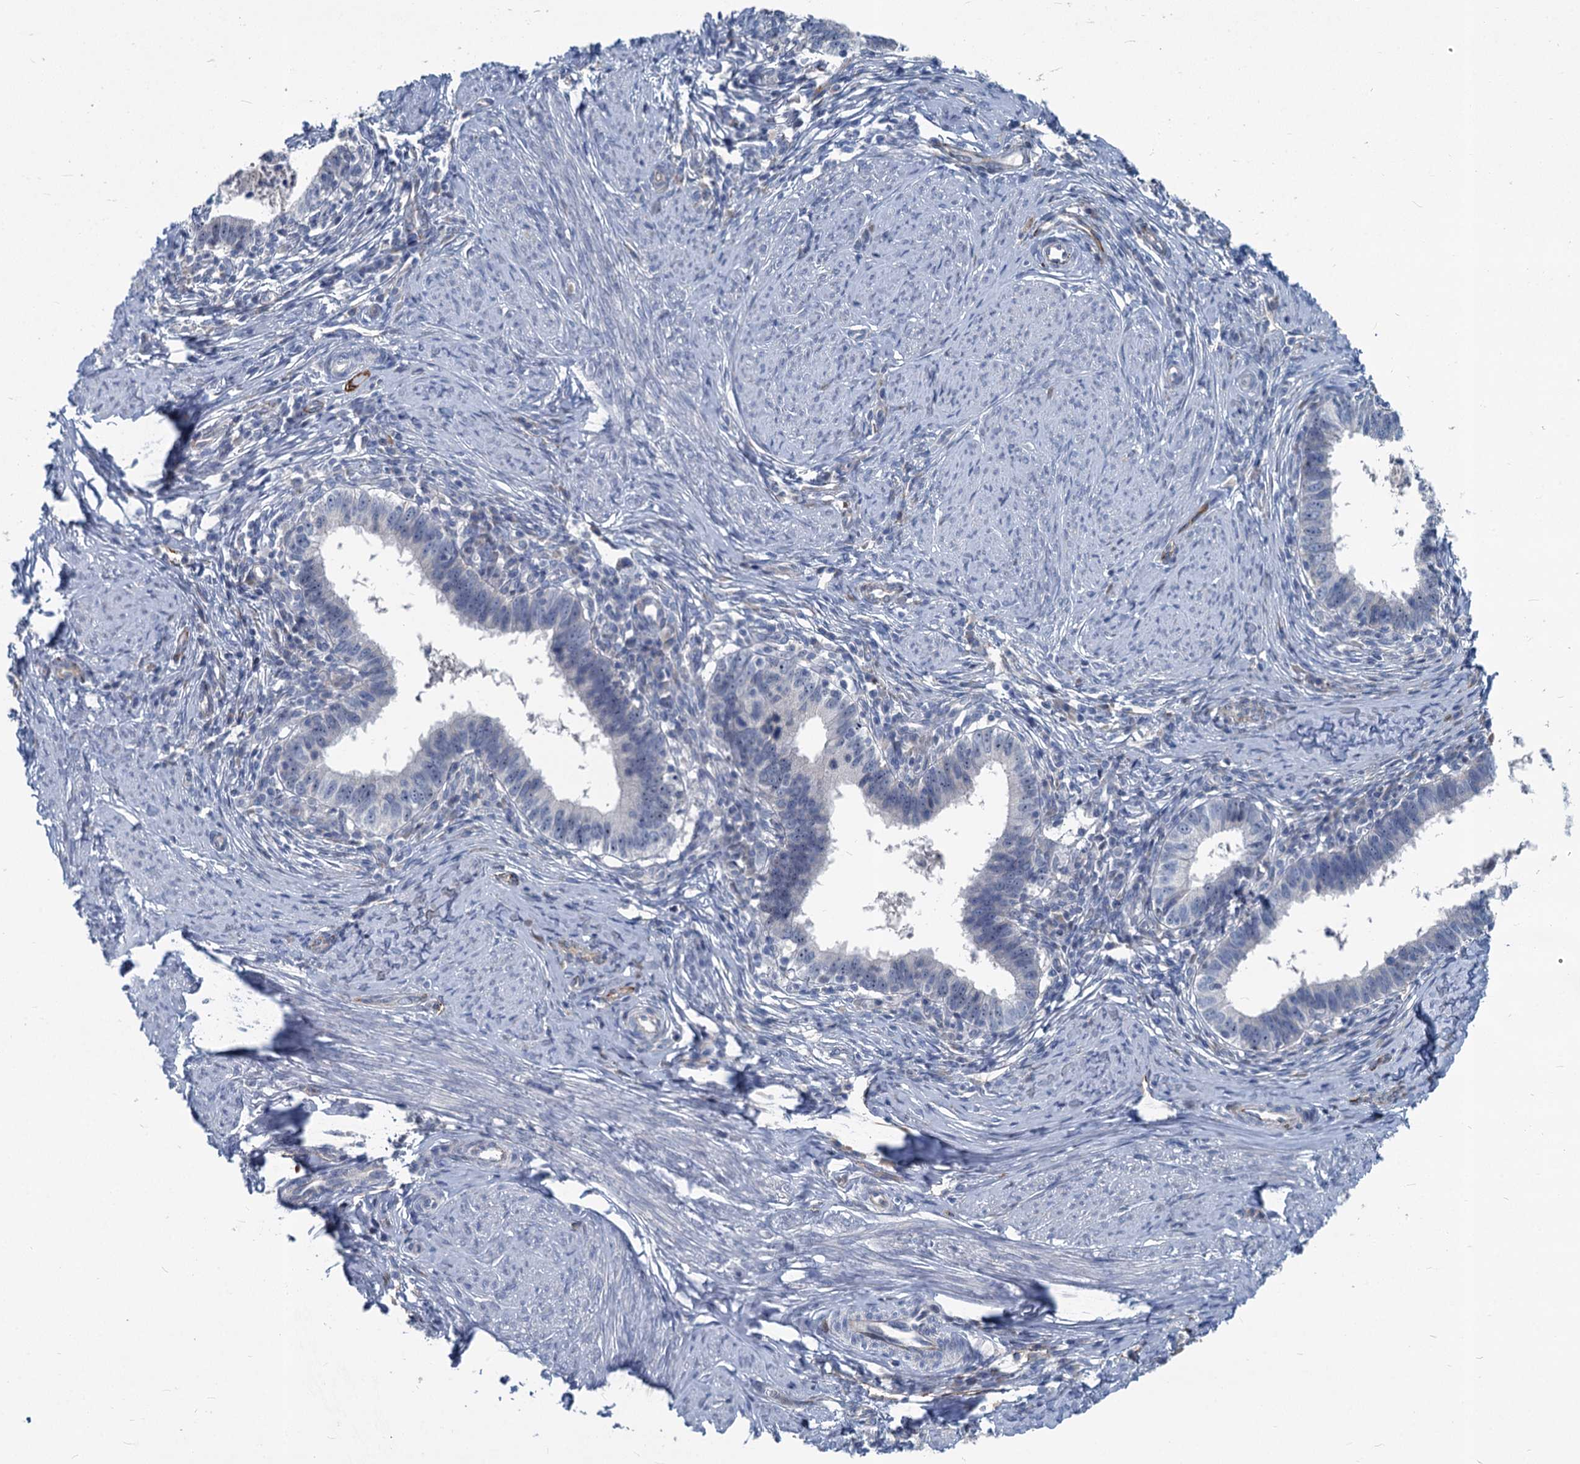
{"staining": {"intensity": "negative", "quantity": "none", "location": "none"}, "tissue": "cervical cancer", "cell_type": "Tumor cells", "image_type": "cancer", "snomed": [{"axis": "morphology", "description": "Adenocarcinoma, NOS"}, {"axis": "topography", "description": "Cervix"}], "caption": "Protein analysis of cervical adenocarcinoma shows no significant staining in tumor cells. (Stains: DAB immunohistochemistry with hematoxylin counter stain, Microscopy: brightfield microscopy at high magnification).", "gene": "ASXL3", "patient": {"sex": "female", "age": 36}}